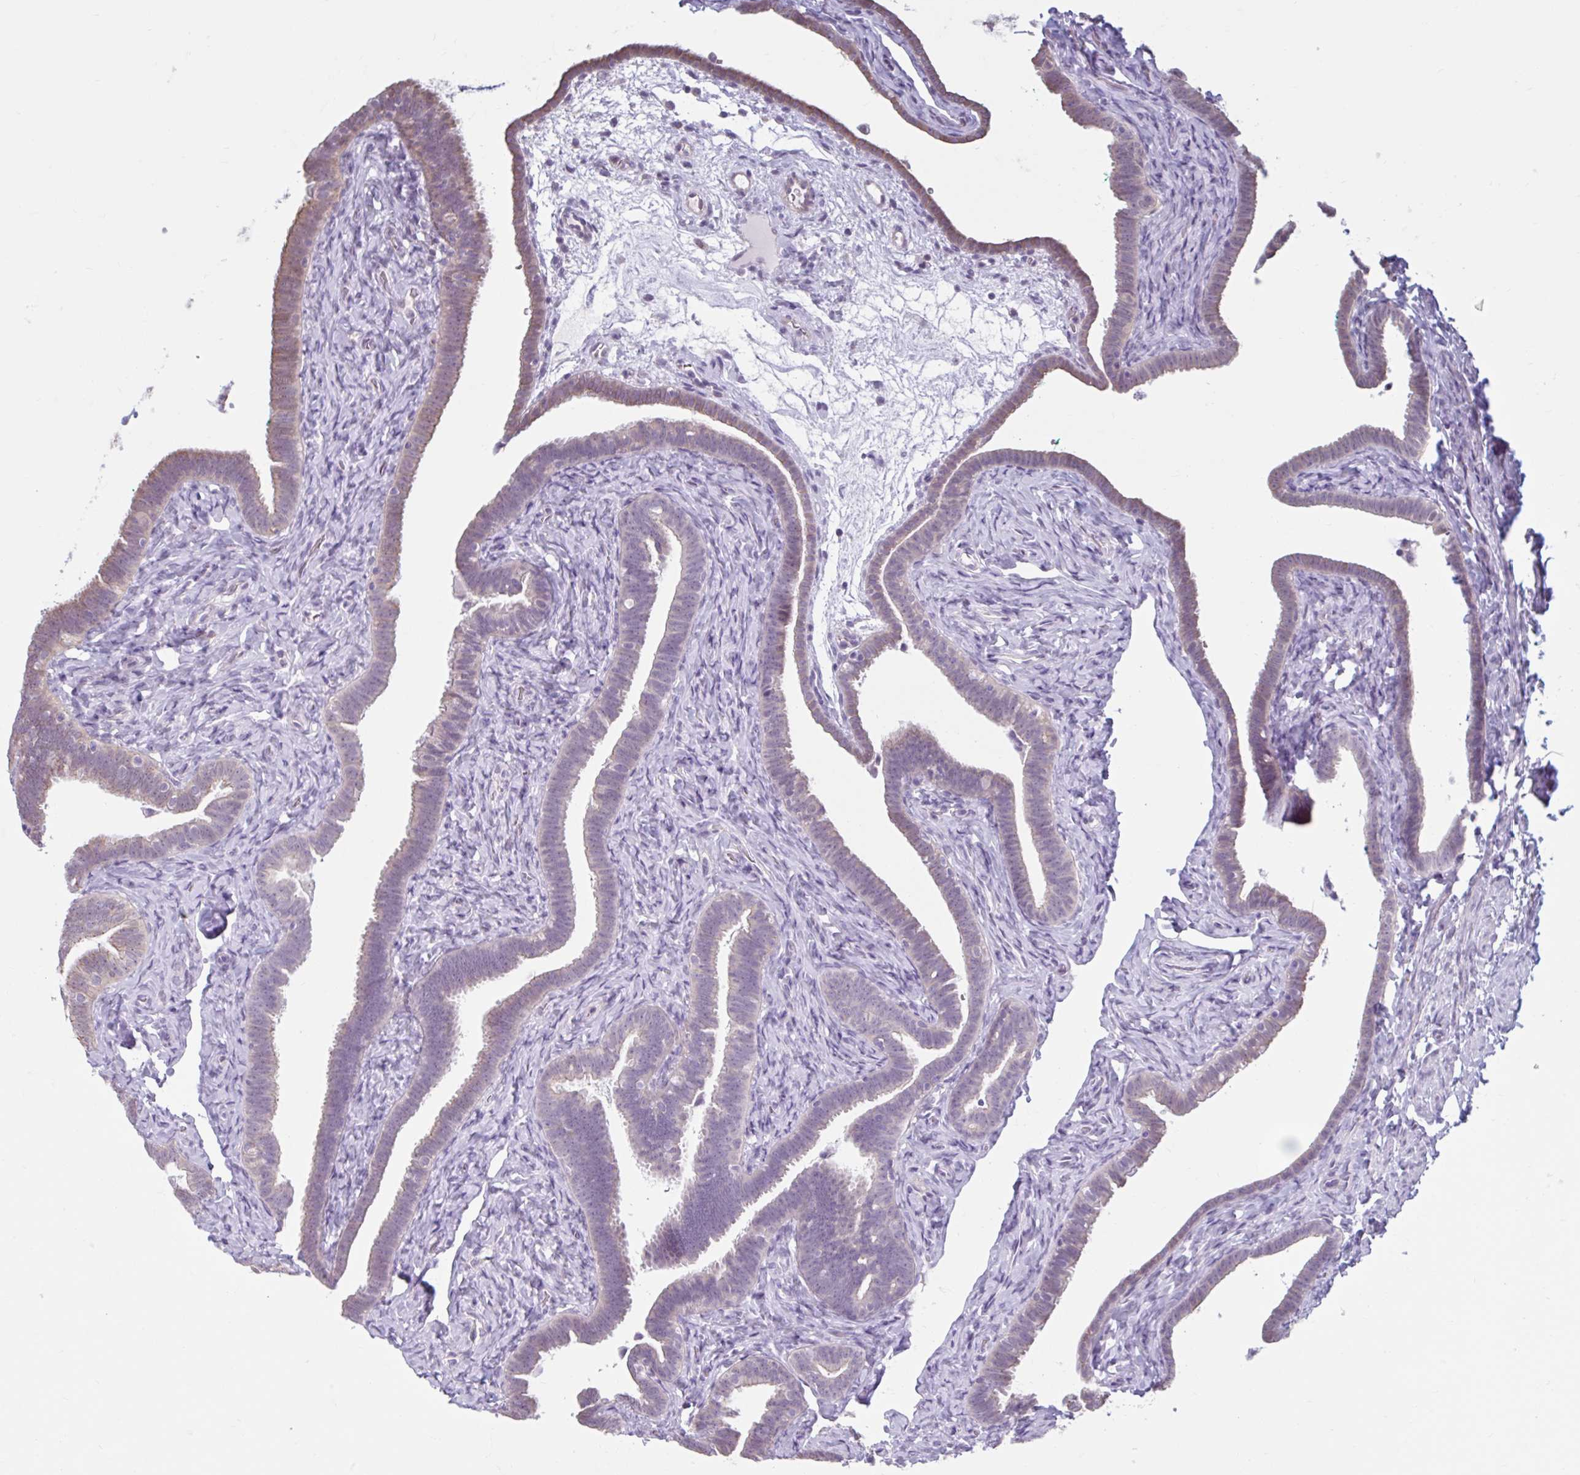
{"staining": {"intensity": "weak", "quantity": "25%-75%", "location": "cytoplasmic/membranous"}, "tissue": "fallopian tube", "cell_type": "Glandular cells", "image_type": "normal", "snomed": [{"axis": "morphology", "description": "Normal tissue, NOS"}, {"axis": "topography", "description": "Fallopian tube"}], "caption": "The histopathology image displays staining of benign fallopian tube, revealing weak cytoplasmic/membranous protein positivity (brown color) within glandular cells. (Brightfield microscopy of DAB IHC at high magnification).", "gene": "CDH19", "patient": {"sex": "female", "age": 69}}